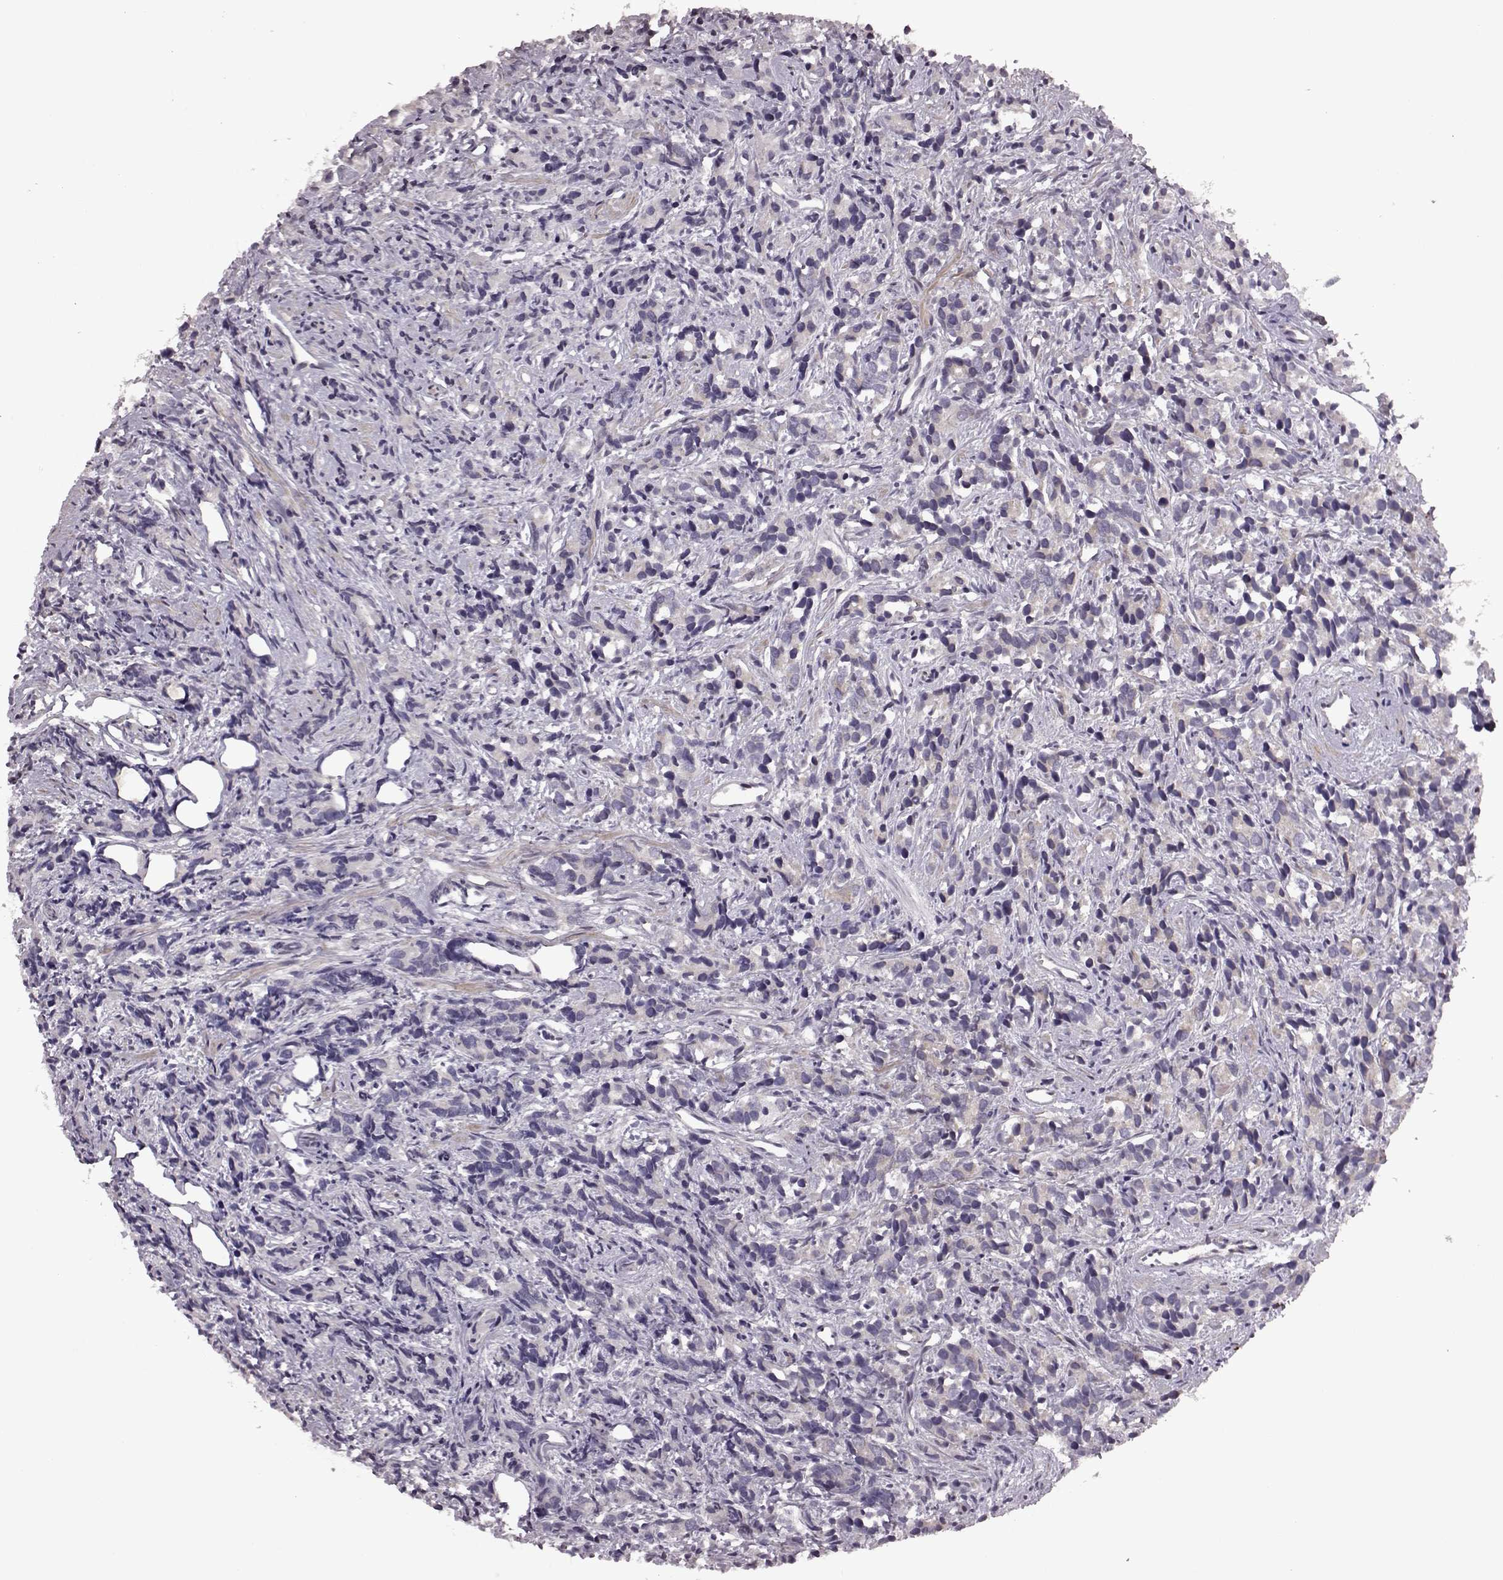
{"staining": {"intensity": "negative", "quantity": "none", "location": "none"}, "tissue": "prostate cancer", "cell_type": "Tumor cells", "image_type": "cancer", "snomed": [{"axis": "morphology", "description": "Adenocarcinoma, High grade"}, {"axis": "topography", "description": "Prostate"}], "caption": "High magnification brightfield microscopy of high-grade adenocarcinoma (prostate) stained with DAB (3,3'-diaminobenzidine) (brown) and counterstained with hematoxylin (blue): tumor cells show no significant positivity.", "gene": "CDC42SE1", "patient": {"sex": "male", "age": 84}}